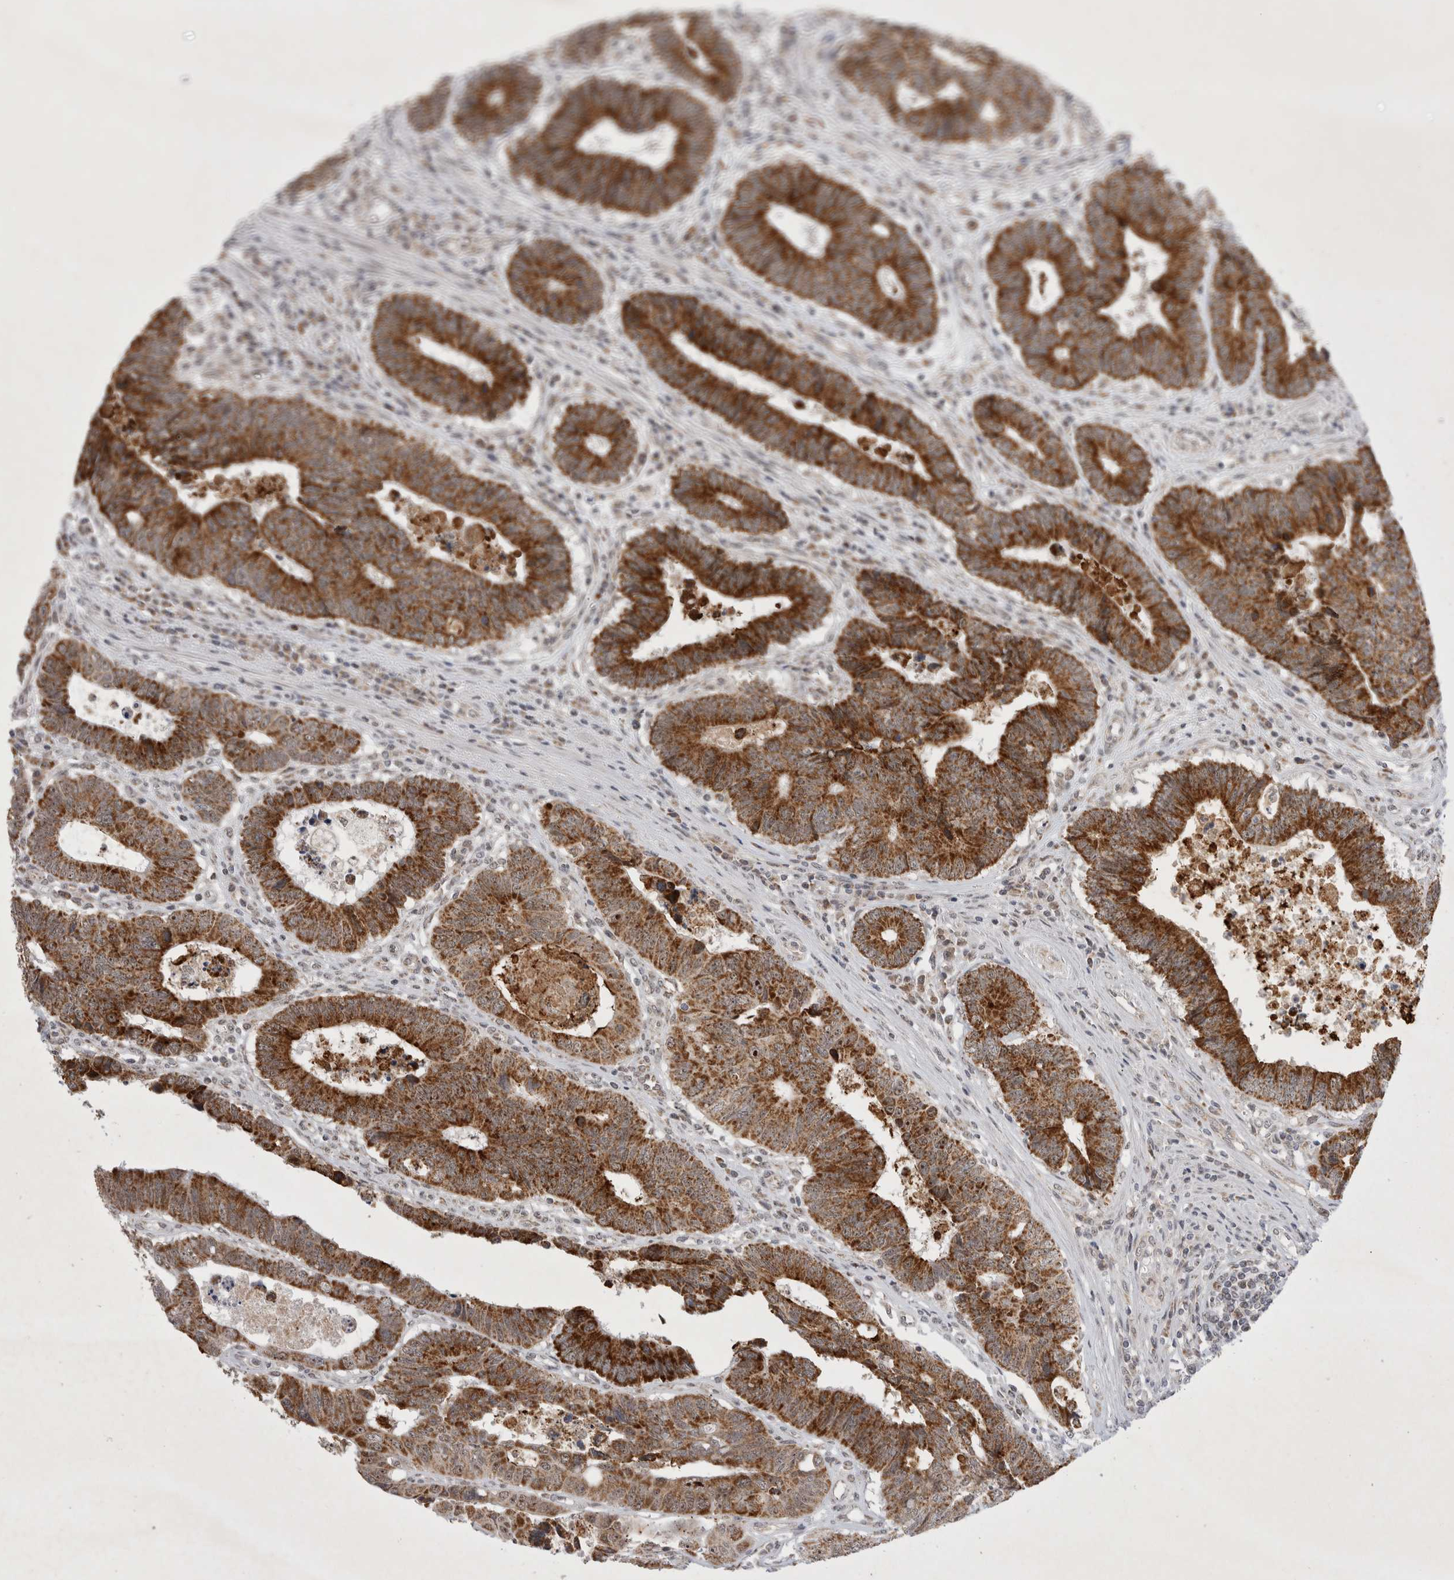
{"staining": {"intensity": "strong", "quantity": ">75%", "location": "cytoplasmic/membranous,nuclear"}, "tissue": "colorectal cancer", "cell_type": "Tumor cells", "image_type": "cancer", "snomed": [{"axis": "morphology", "description": "Adenocarcinoma, NOS"}, {"axis": "topography", "description": "Rectum"}], "caption": "Colorectal cancer stained with DAB IHC shows high levels of strong cytoplasmic/membranous and nuclear positivity in approximately >75% of tumor cells. (Brightfield microscopy of DAB IHC at high magnification).", "gene": "MRPL37", "patient": {"sex": "male", "age": 84}}